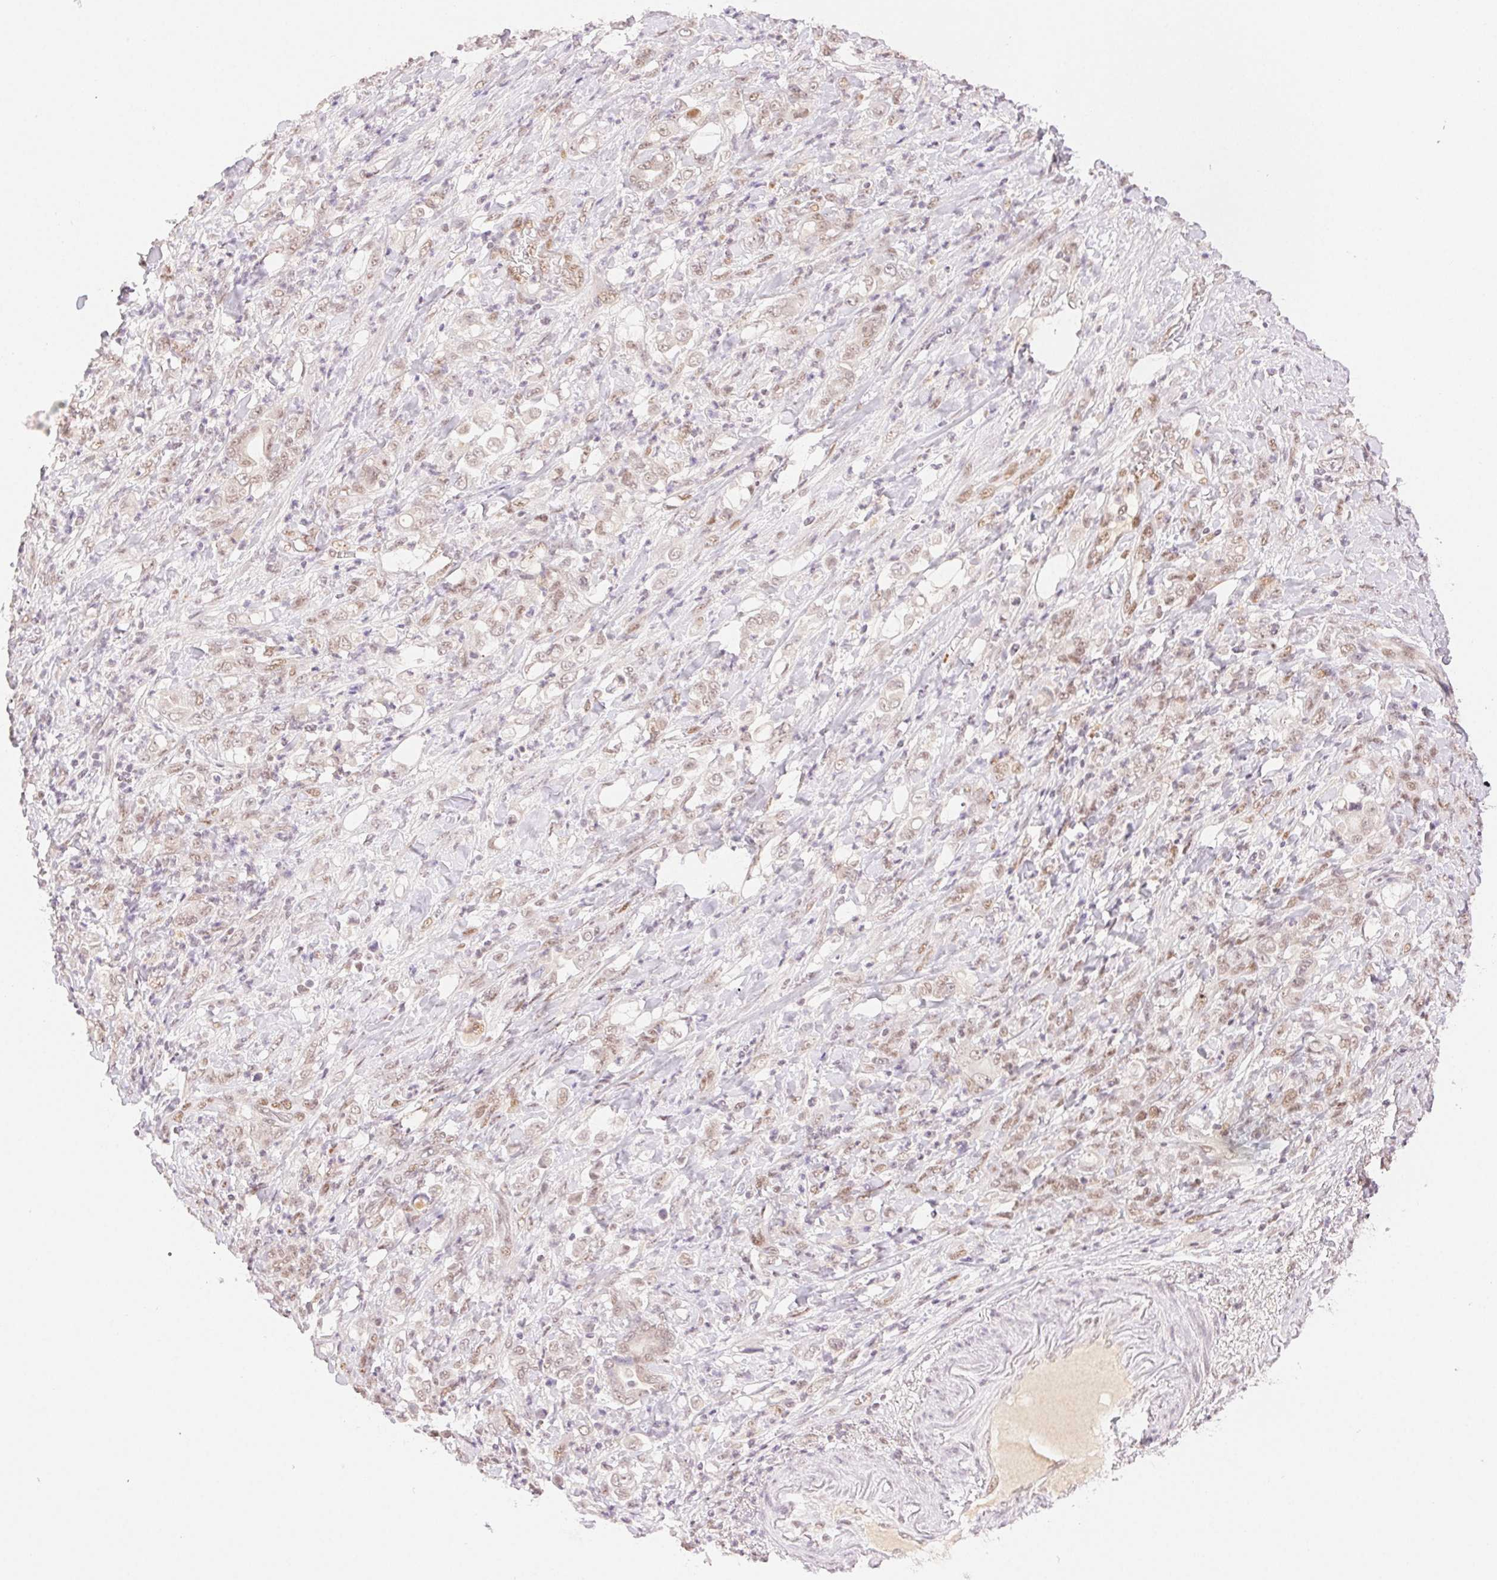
{"staining": {"intensity": "weak", "quantity": ">75%", "location": "nuclear"}, "tissue": "stomach cancer", "cell_type": "Tumor cells", "image_type": "cancer", "snomed": [{"axis": "morphology", "description": "Adenocarcinoma, NOS"}, {"axis": "topography", "description": "Stomach"}], "caption": "A high-resolution micrograph shows immunohistochemistry (IHC) staining of stomach cancer (adenocarcinoma), which shows weak nuclear positivity in approximately >75% of tumor cells.", "gene": "H2AZ2", "patient": {"sex": "female", "age": 79}}